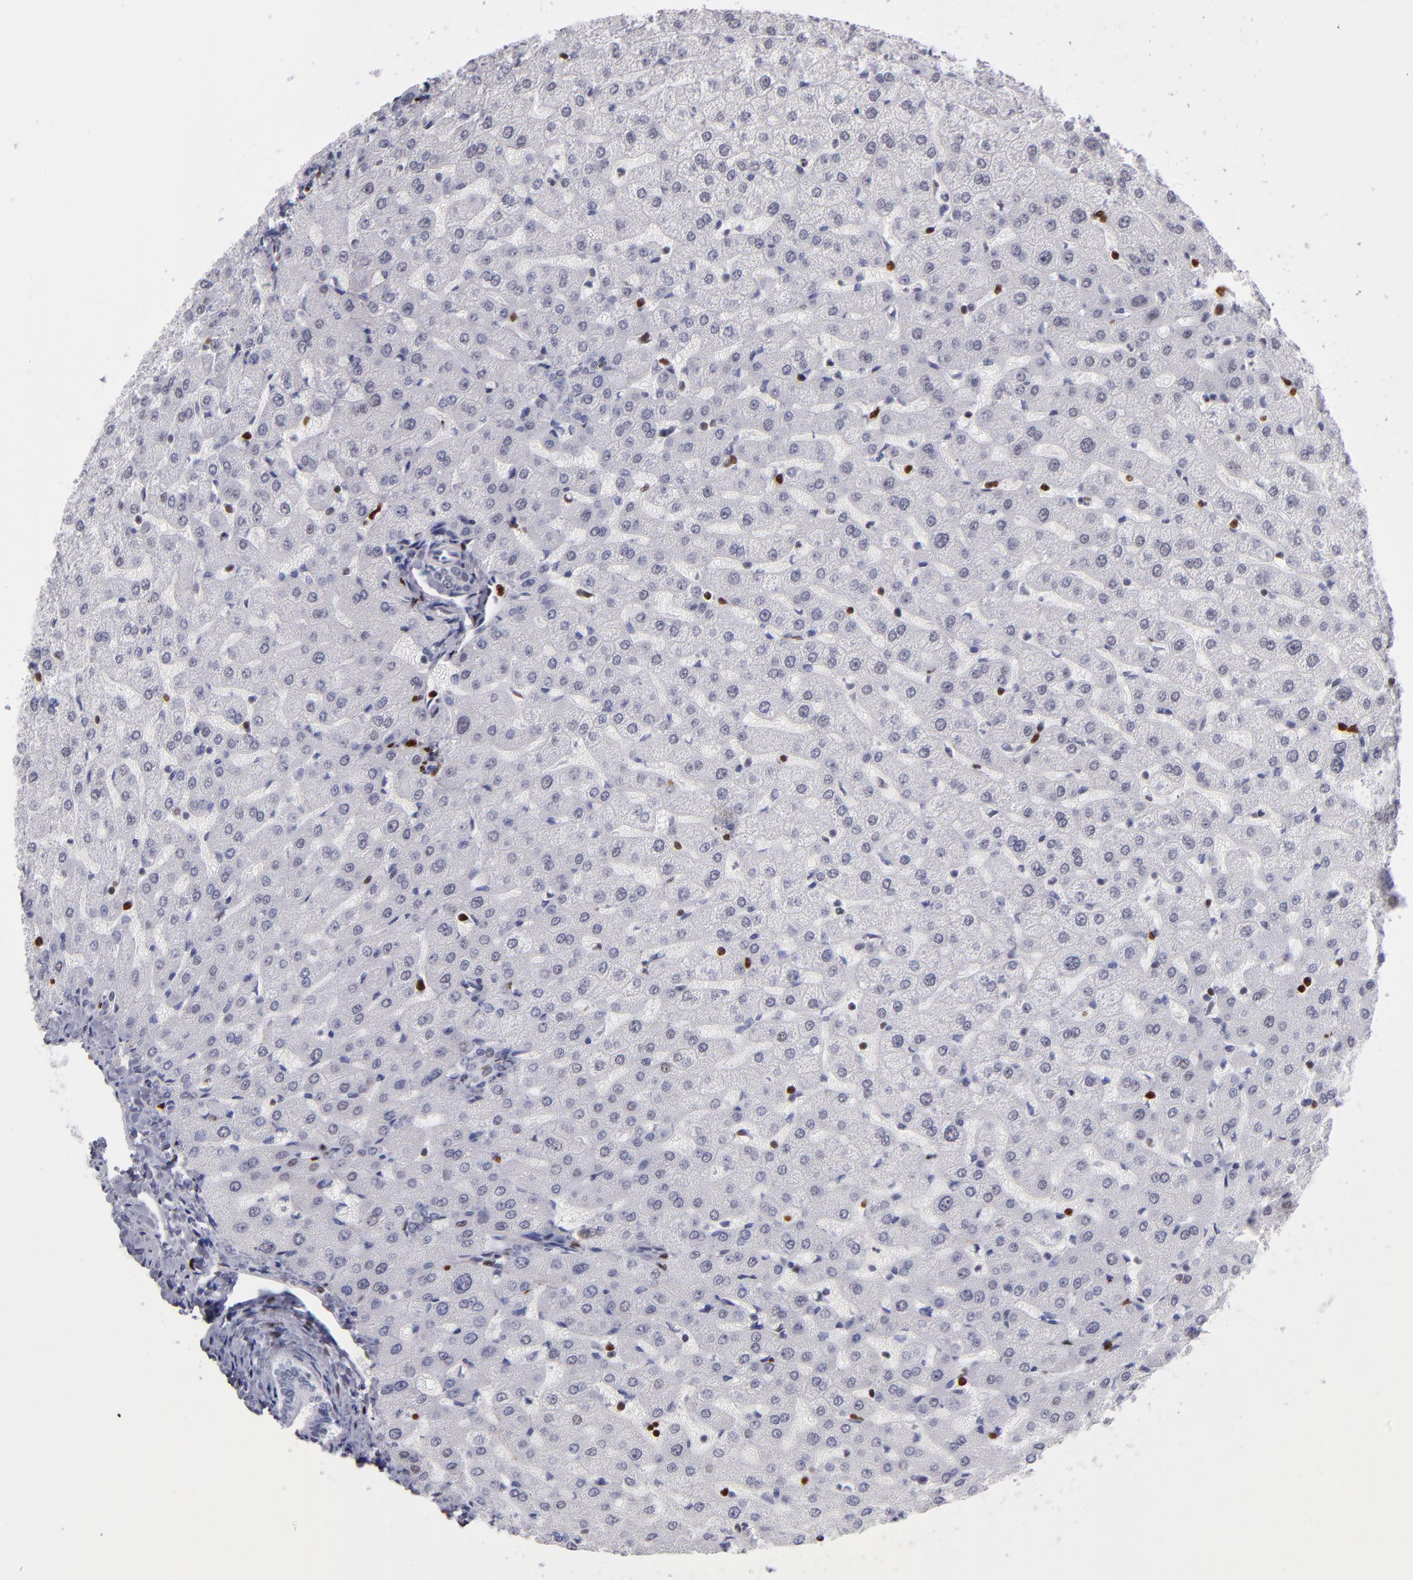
{"staining": {"intensity": "negative", "quantity": "none", "location": "none"}, "tissue": "liver", "cell_type": "Cholangiocytes", "image_type": "normal", "snomed": [{"axis": "morphology", "description": "Normal tissue, NOS"}, {"axis": "morphology", "description": "Fibrosis, NOS"}, {"axis": "topography", "description": "Liver"}], "caption": "Cholangiocytes are negative for protein expression in unremarkable human liver. (Immunohistochemistry (ihc), brightfield microscopy, high magnification).", "gene": "POLA1", "patient": {"sex": "female", "age": 29}}